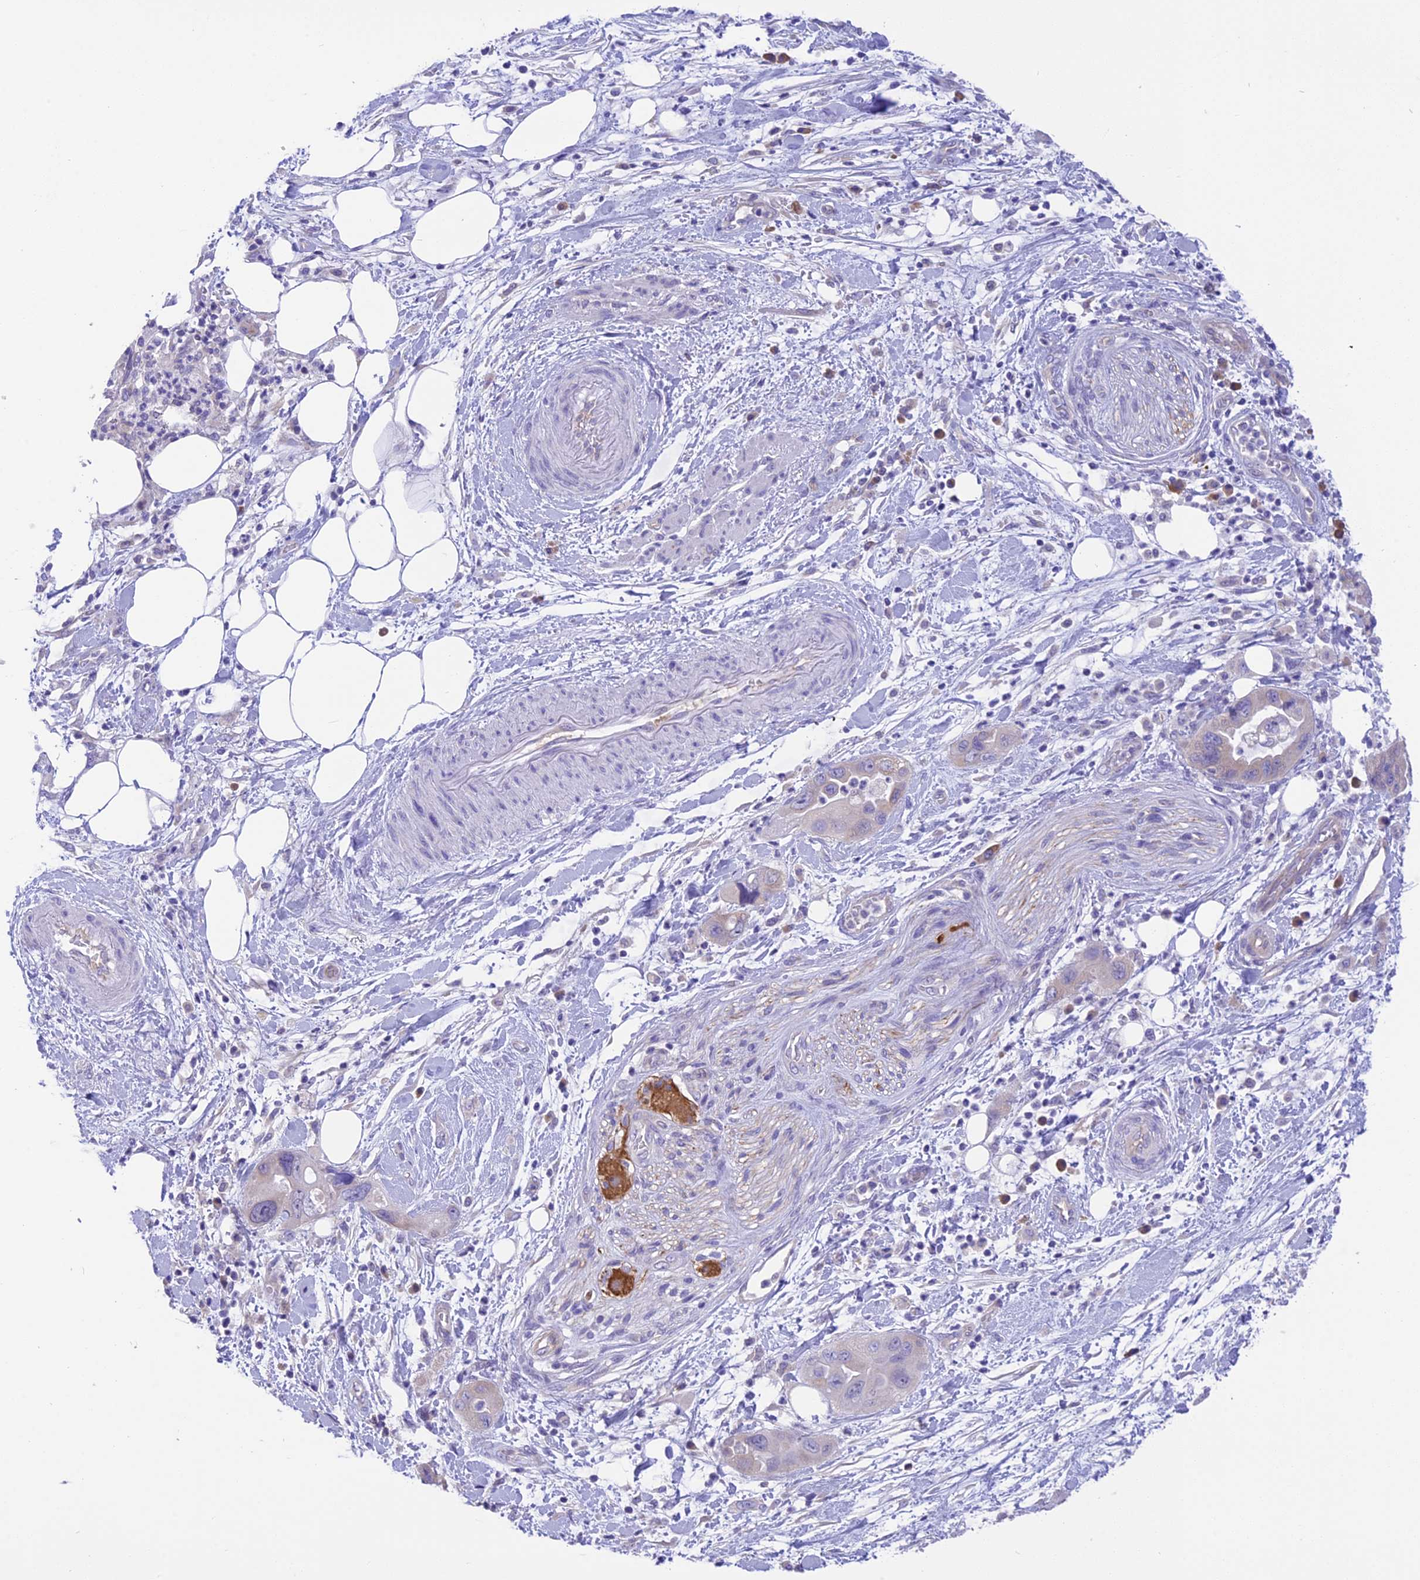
{"staining": {"intensity": "negative", "quantity": "none", "location": "none"}, "tissue": "pancreatic cancer", "cell_type": "Tumor cells", "image_type": "cancer", "snomed": [{"axis": "morphology", "description": "Adenocarcinoma, NOS"}, {"axis": "topography", "description": "Pancreas"}], "caption": "Protein analysis of adenocarcinoma (pancreatic) exhibits no significant positivity in tumor cells.", "gene": "DCAF16", "patient": {"sex": "female", "age": 71}}